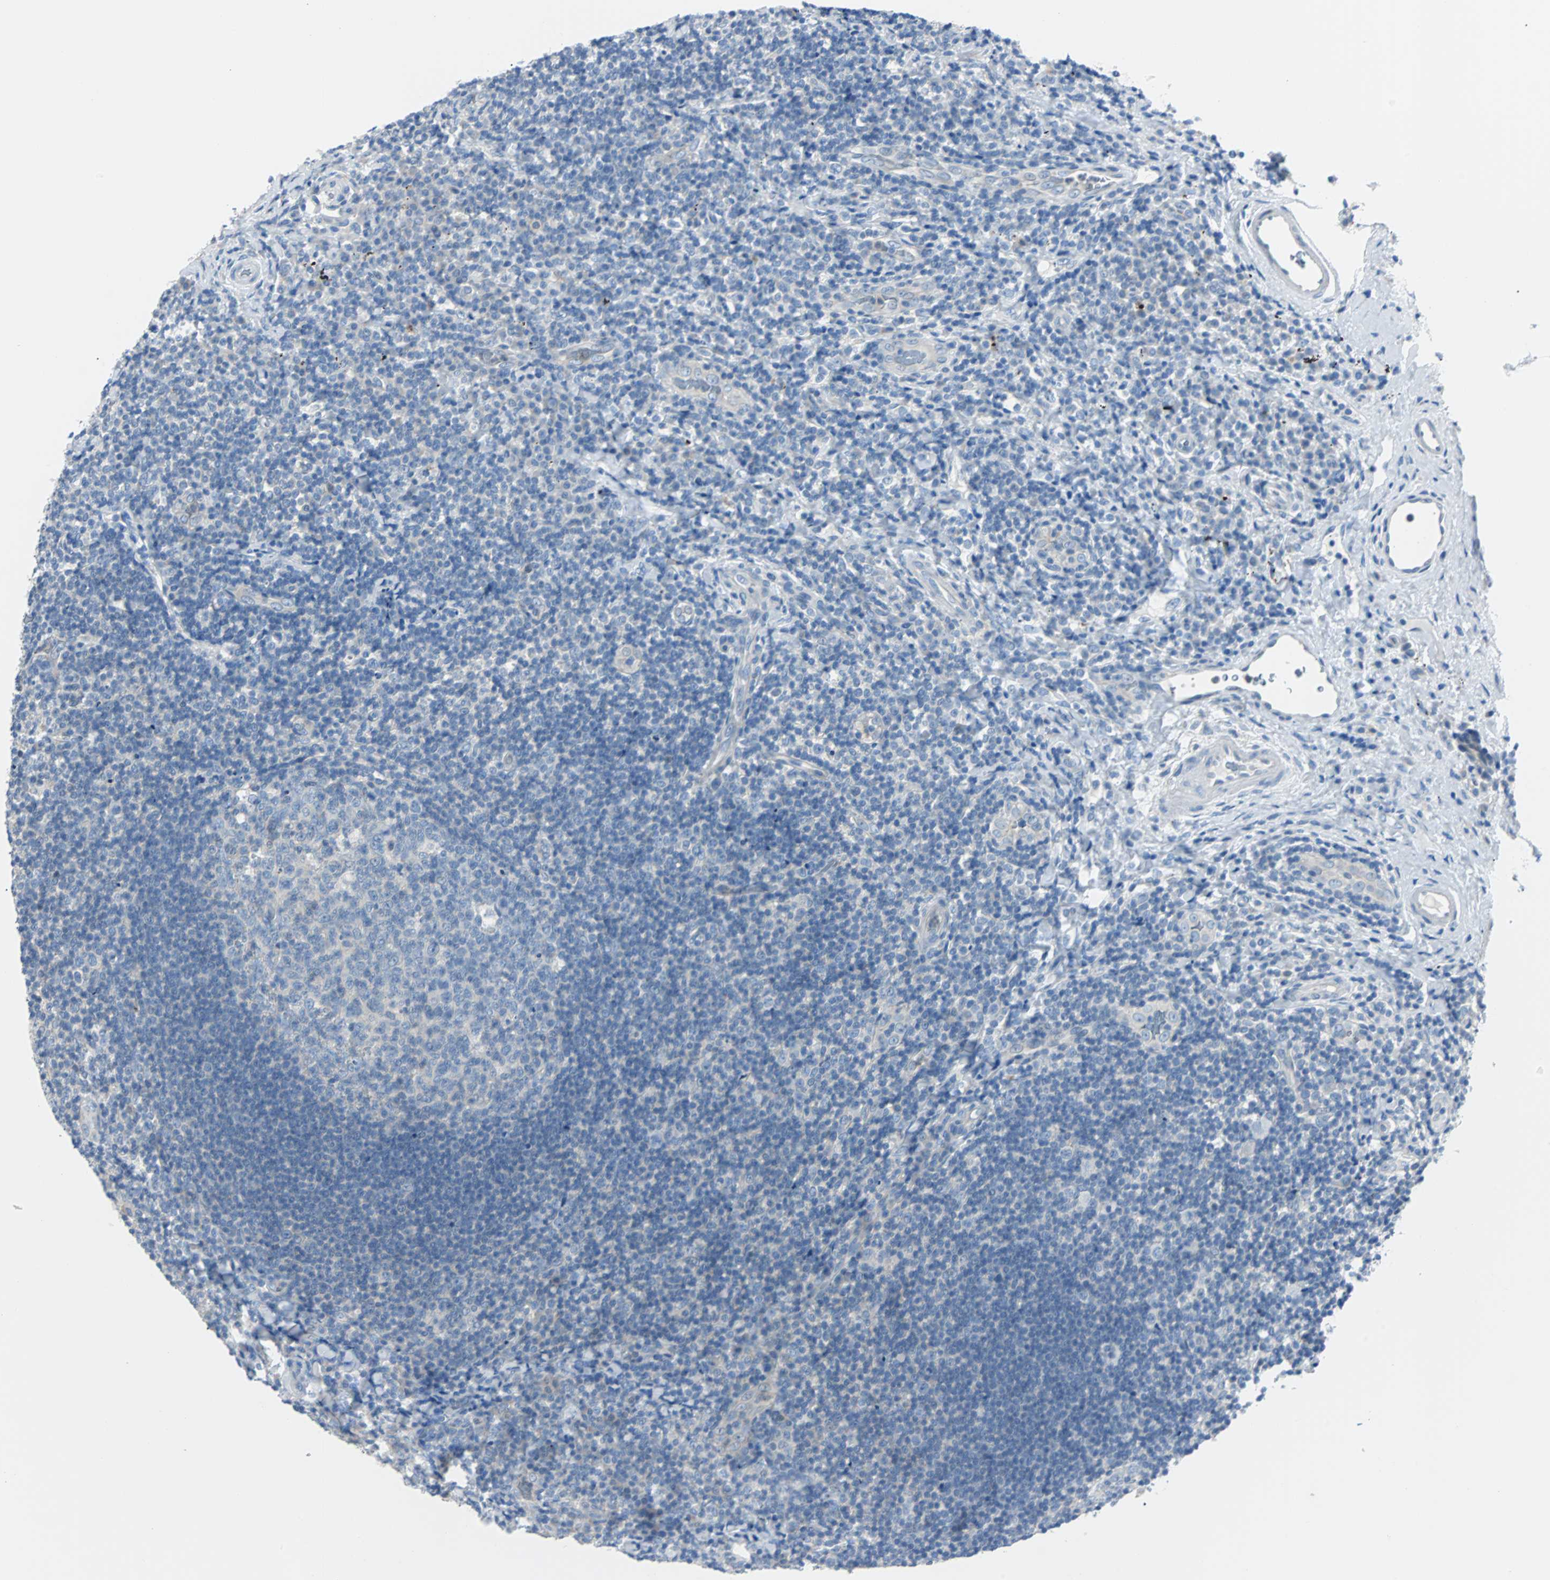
{"staining": {"intensity": "negative", "quantity": "none", "location": "none"}, "tissue": "lymphoma", "cell_type": "Tumor cells", "image_type": "cancer", "snomed": [{"axis": "morphology", "description": "Malignant lymphoma, non-Hodgkin's type, High grade"}, {"axis": "topography", "description": "Tonsil"}], "caption": "This is an immunohistochemistry (IHC) micrograph of high-grade malignant lymphoma, non-Hodgkin's type. There is no expression in tumor cells.", "gene": "RASA1", "patient": {"sex": "female", "age": 36}}